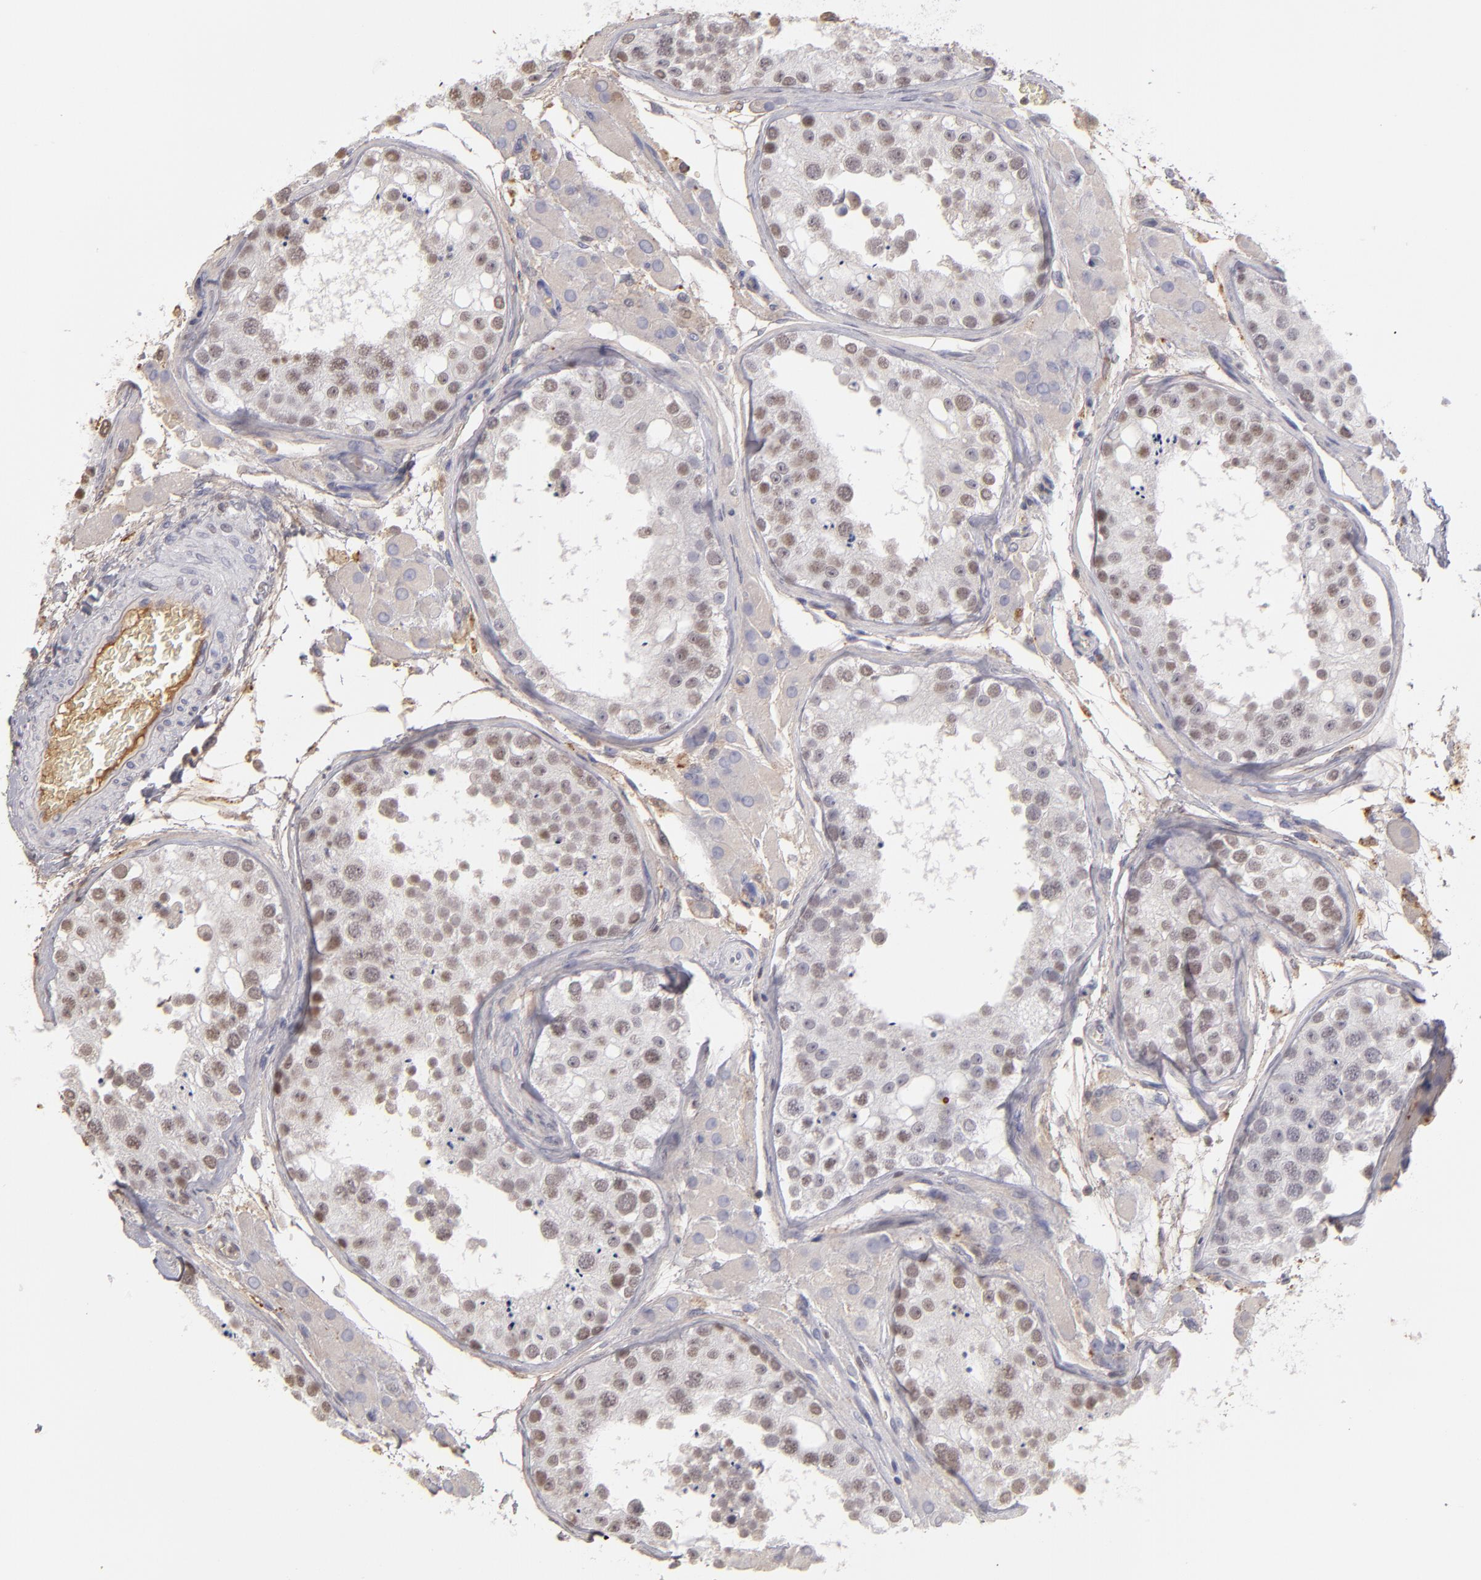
{"staining": {"intensity": "weak", "quantity": "25%-75%", "location": "nuclear"}, "tissue": "testis", "cell_type": "Cells in seminiferous ducts", "image_type": "normal", "snomed": [{"axis": "morphology", "description": "Normal tissue, NOS"}, {"axis": "topography", "description": "Testis"}], "caption": "High-magnification brightfield microscopy of unremarkable testis stained with DAB (brown) and counterstained with hematoxylin (blue). cells in seminiferous ducts exhibit weak nuclear expression is present in approximately25%-75% of cells. (Stains: DAB in brown, nuclei in blue, Microscopy: brightfield microscopy at high magnification).", "gene": "SERPINA1", "patient": {"sex": "male", "age": 26}}